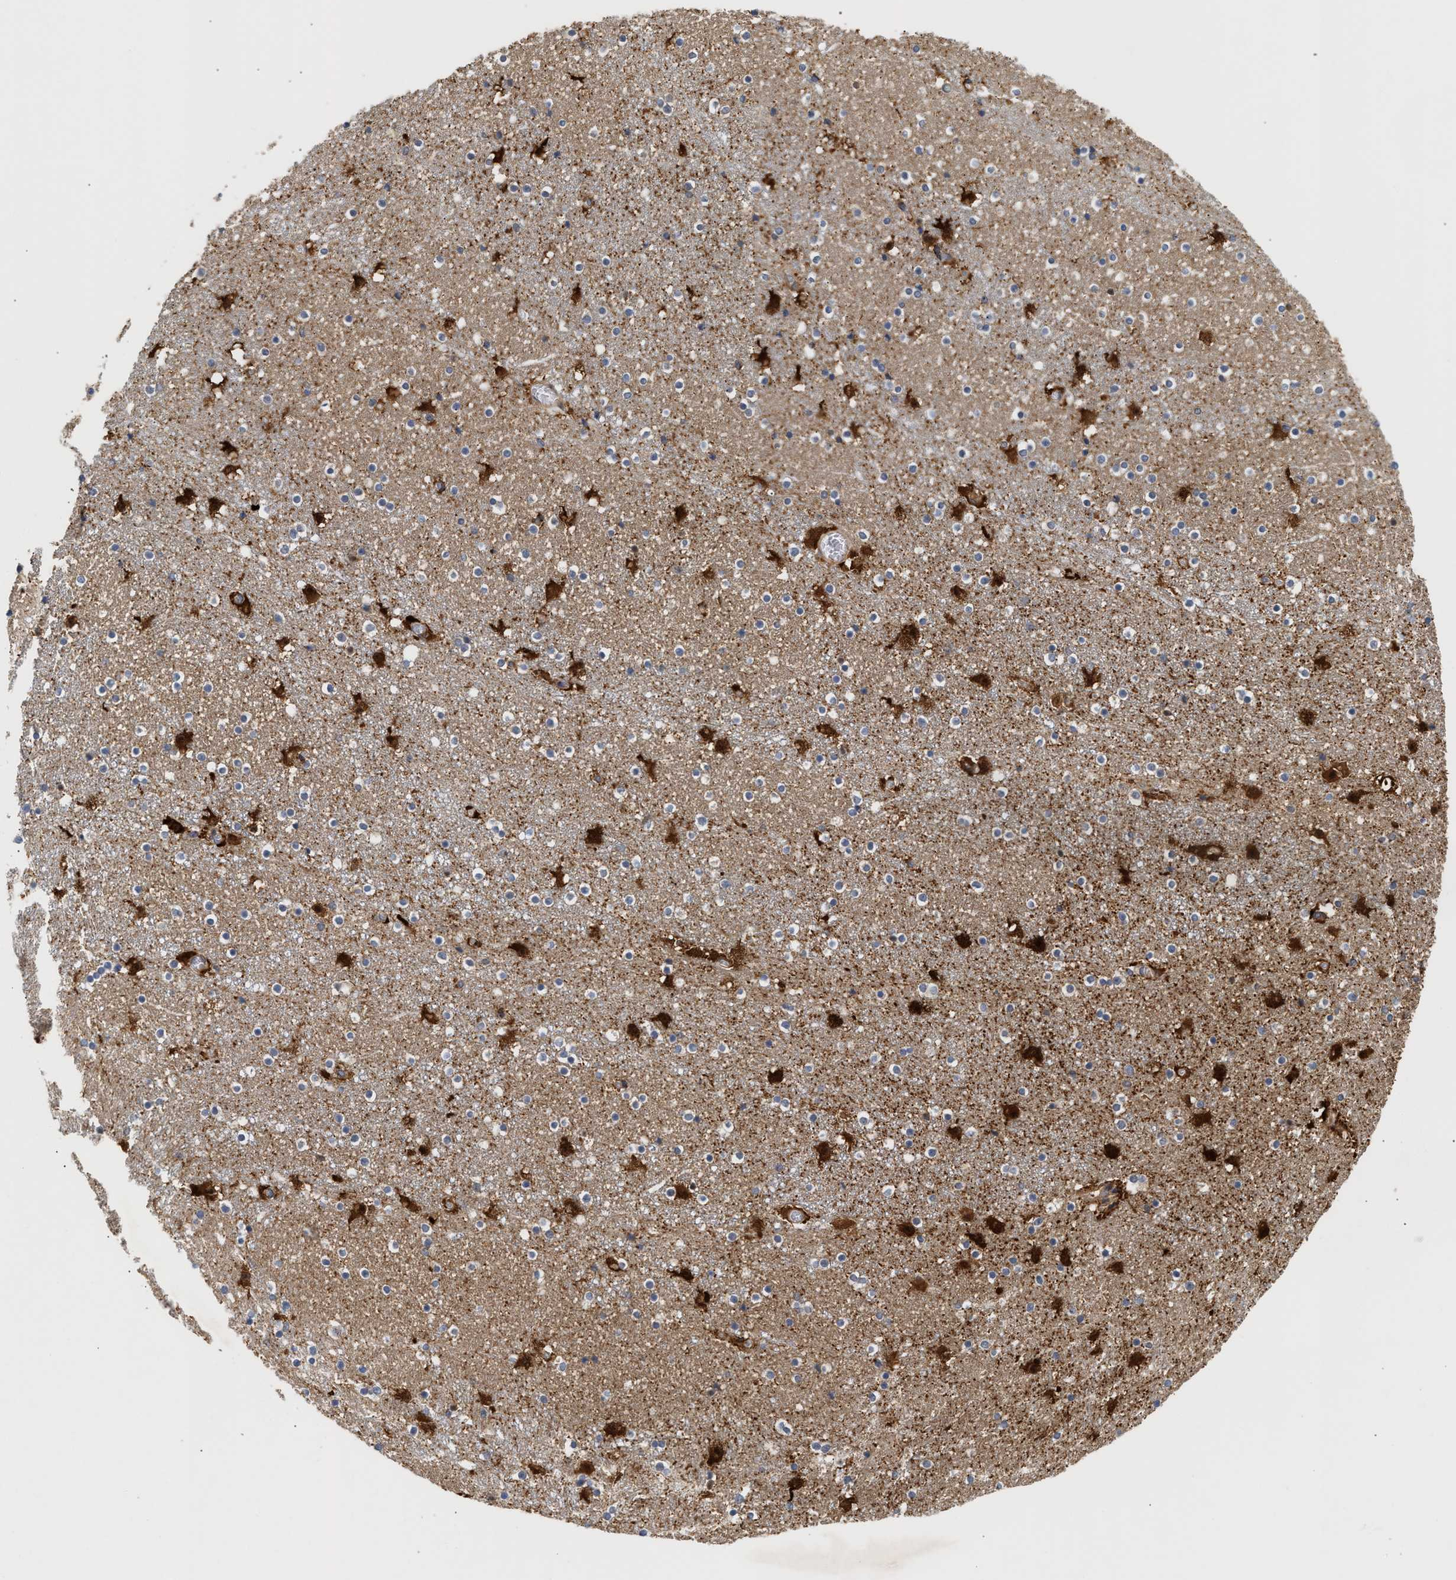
{"staining": {"intensity": "strong", "quantity": "25%-75%", "location": "cytoplasmic/membranous"}, "tissue": "caudate", "cell_type": "Glial cells", "image_type": "normal", "snomed": [{"axis": "morphology", "description": "Normal tissue, NOS"}, {"axis": "topography", "description": "Lateral ventricle wall"}], "caption": "A high-resolution histopathology image shows IHC staining of unremarkable caudate, which exhibits strong cytoplasmic/membranous staining in about 25%-75% of glial cells.", "gene": "PLCD1", "patient": {"sex": "male", "age": 45}}